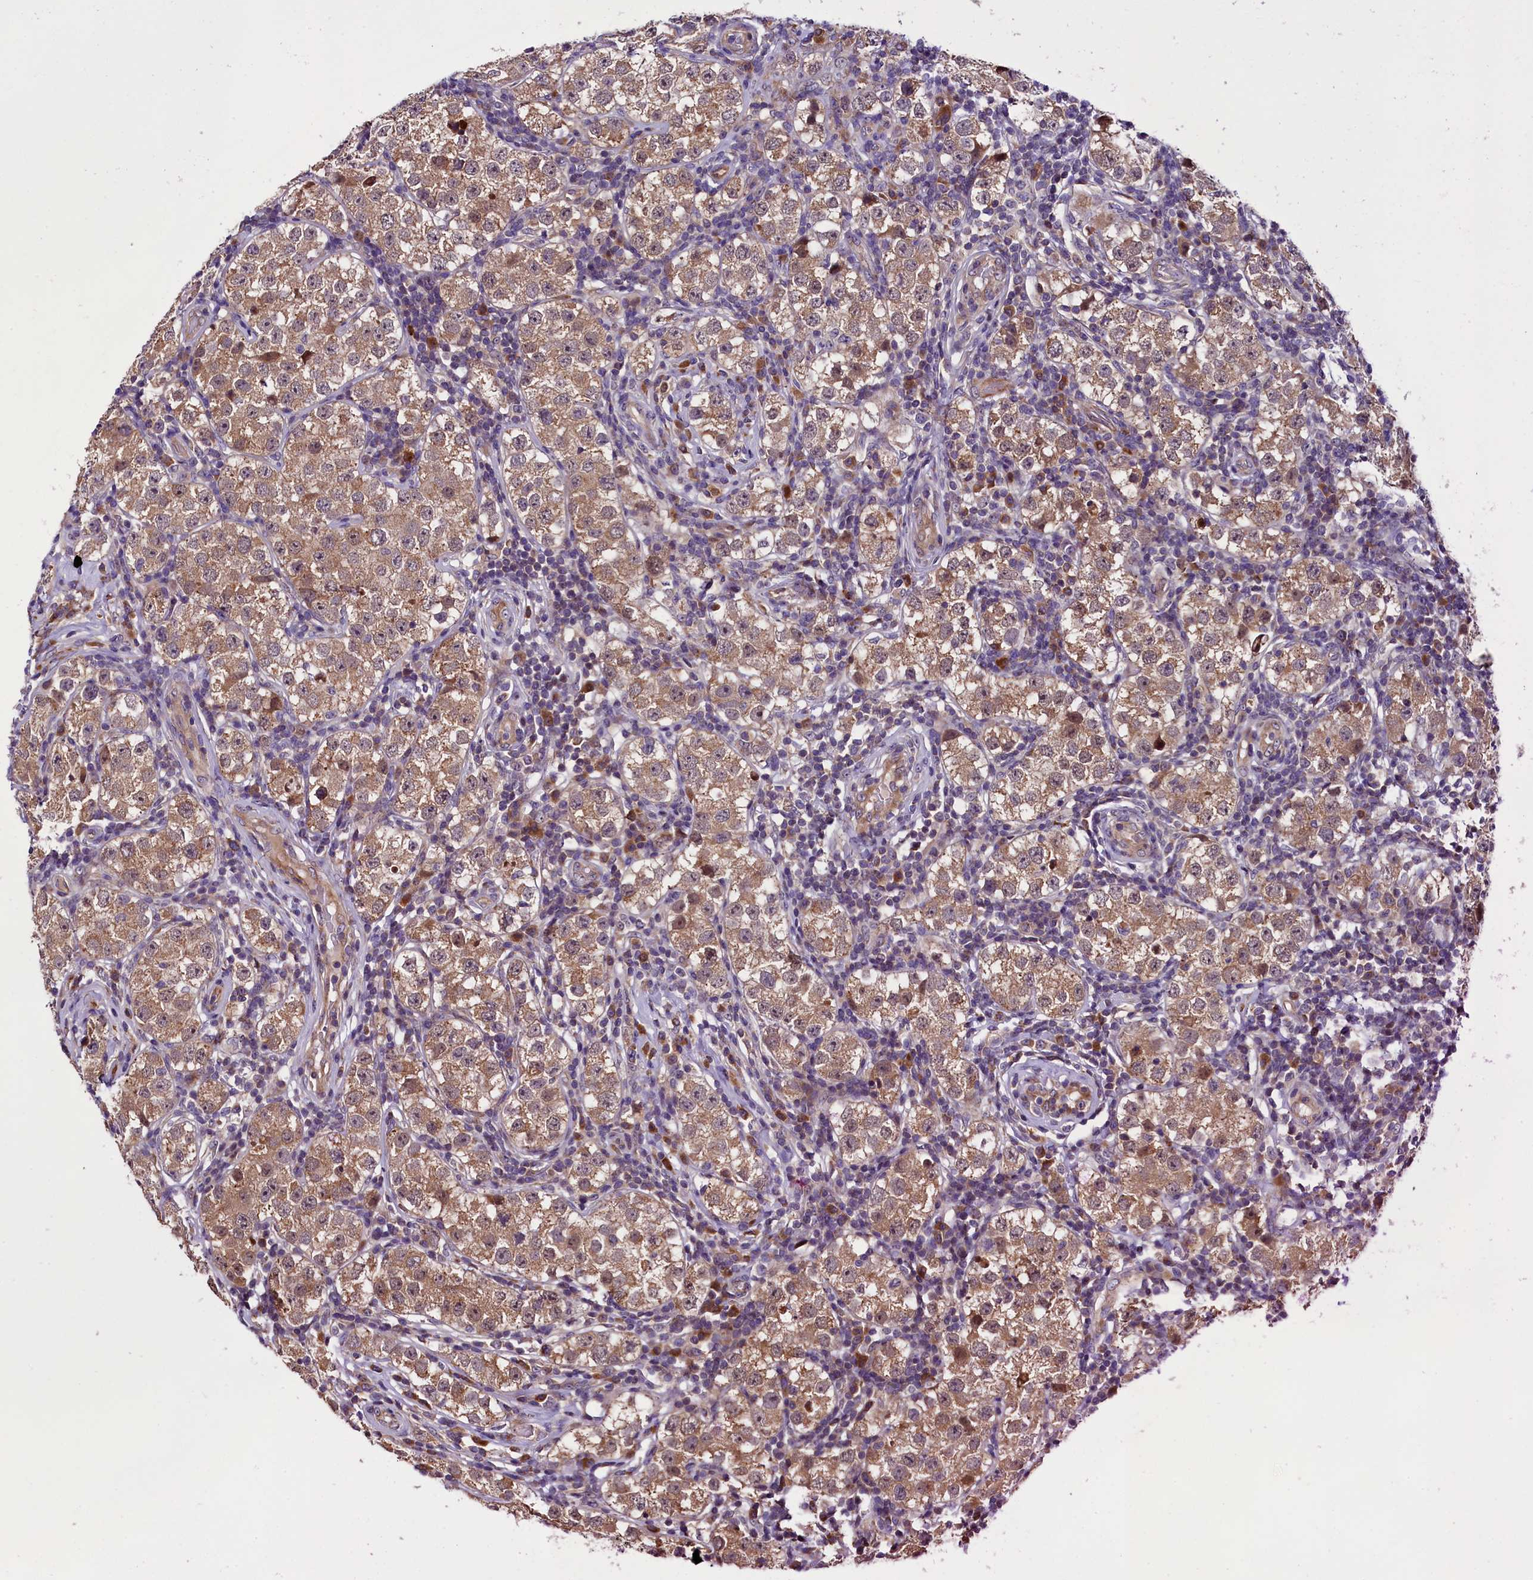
{"staining": {"intensity": "moderate", "quantity": ">75%", "location": "cytoplasmic/membranous"}, "tissue": "testis cancer", "cell_type": "Tumor cells", "image_type": "cancer", "snomed": [{"axis": "morphology", "description": "Seminoma, NOS"}, {"axis": "topography", "description": "Testis"}], "caption": "Testis cancer (seminoma) stained with a brown dye demonstrates moderate cytoplasmic/membranous positive staining in about >75% of tumor cells.", "gene": "RPUSD2", "patient": {"sex": "male", "age": 34}}